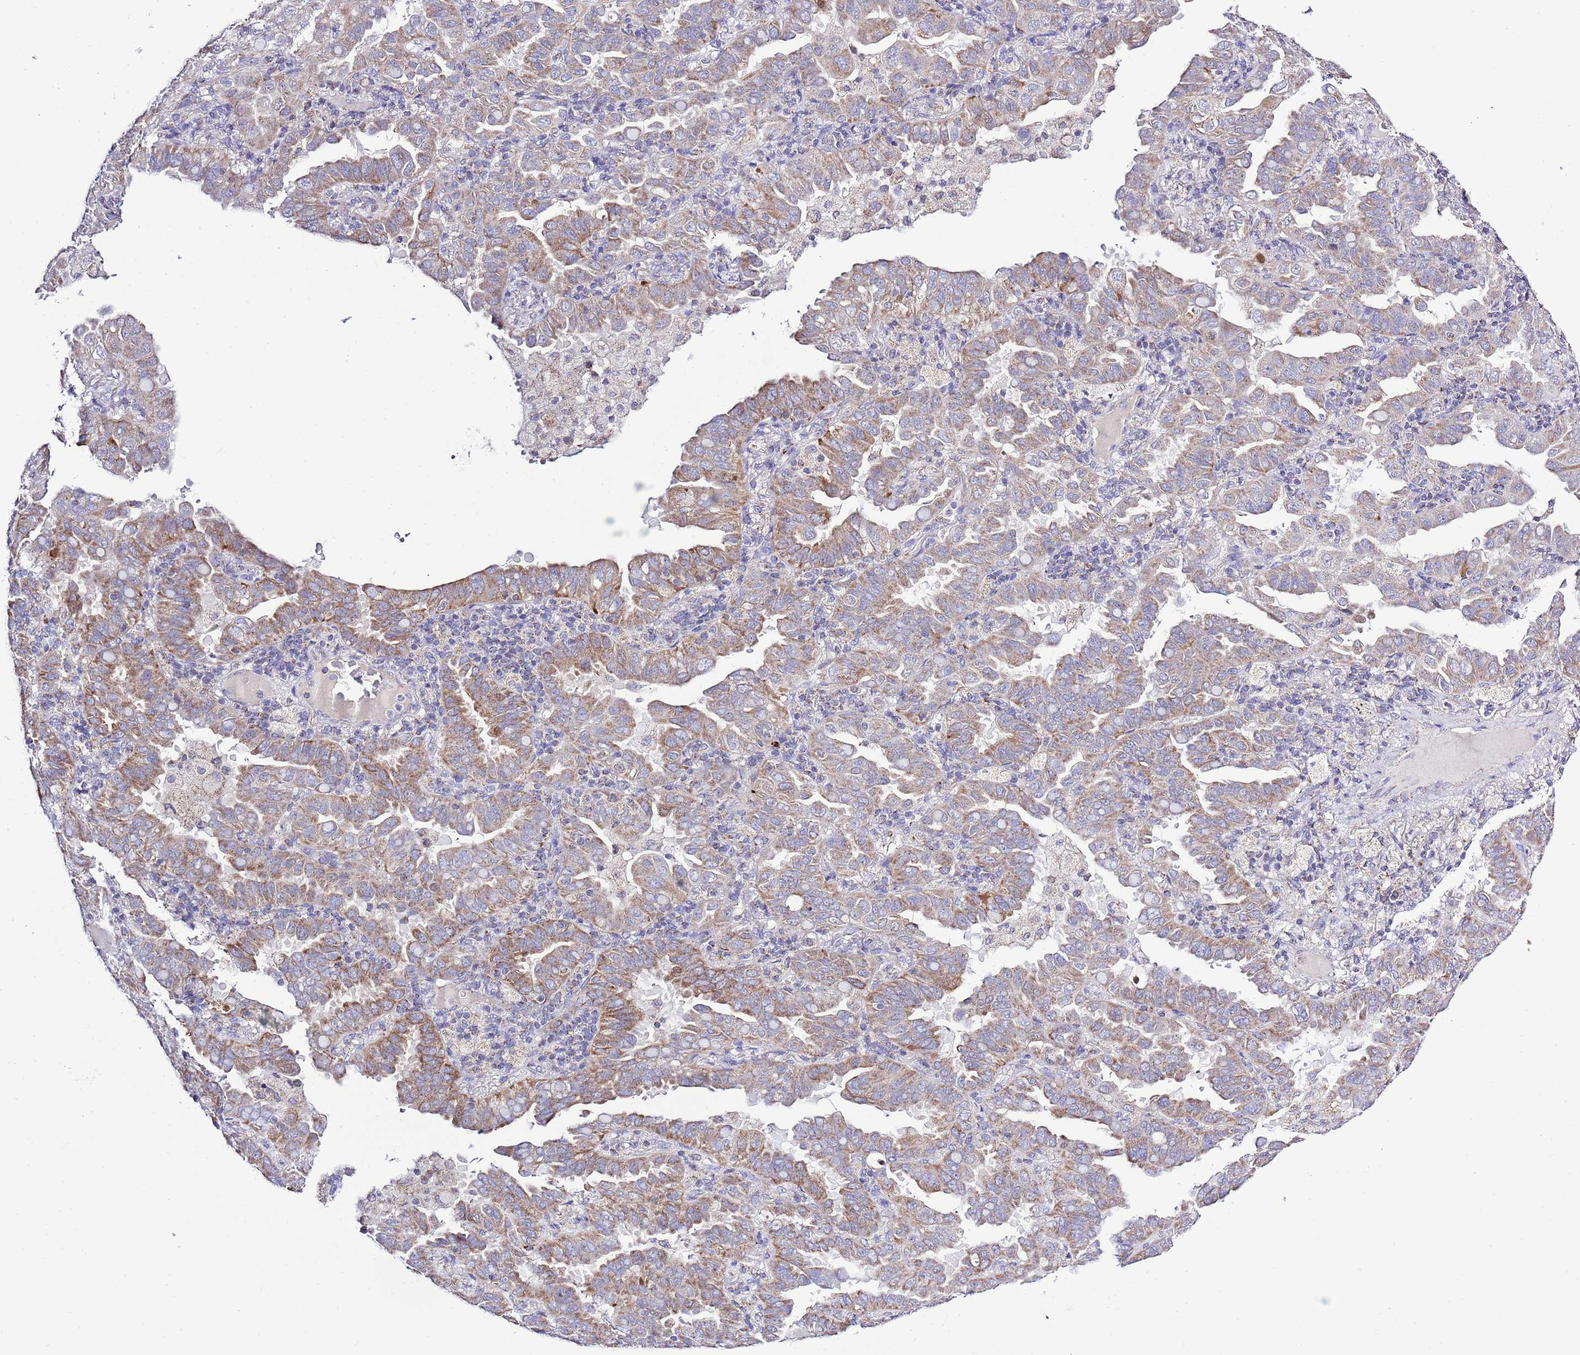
{"staining": {"intensity": "moderate", "quantity": ">75%", "location": "cytoplasmic/membranous"}, "tissue": "lung cancer", "cell_type": "Tumor cells", "image_type": "cancer", "snomed": [{"axis": "morphology", "description": "Adenocarcinoma, NOS"}, {"axis": "topography", "description": "Lung"}], "caption": "The micrograph displays immunohistochemical staining of lung adenocarcinoma. There is moderate cytoplasmic/membranous positivity is present in about >75% of tumor cells. (DAB IHC with brightfield microscopy, high magnification).", "gene": "TEKTIP1", "patient": {"sex": "male", "age": 64}}